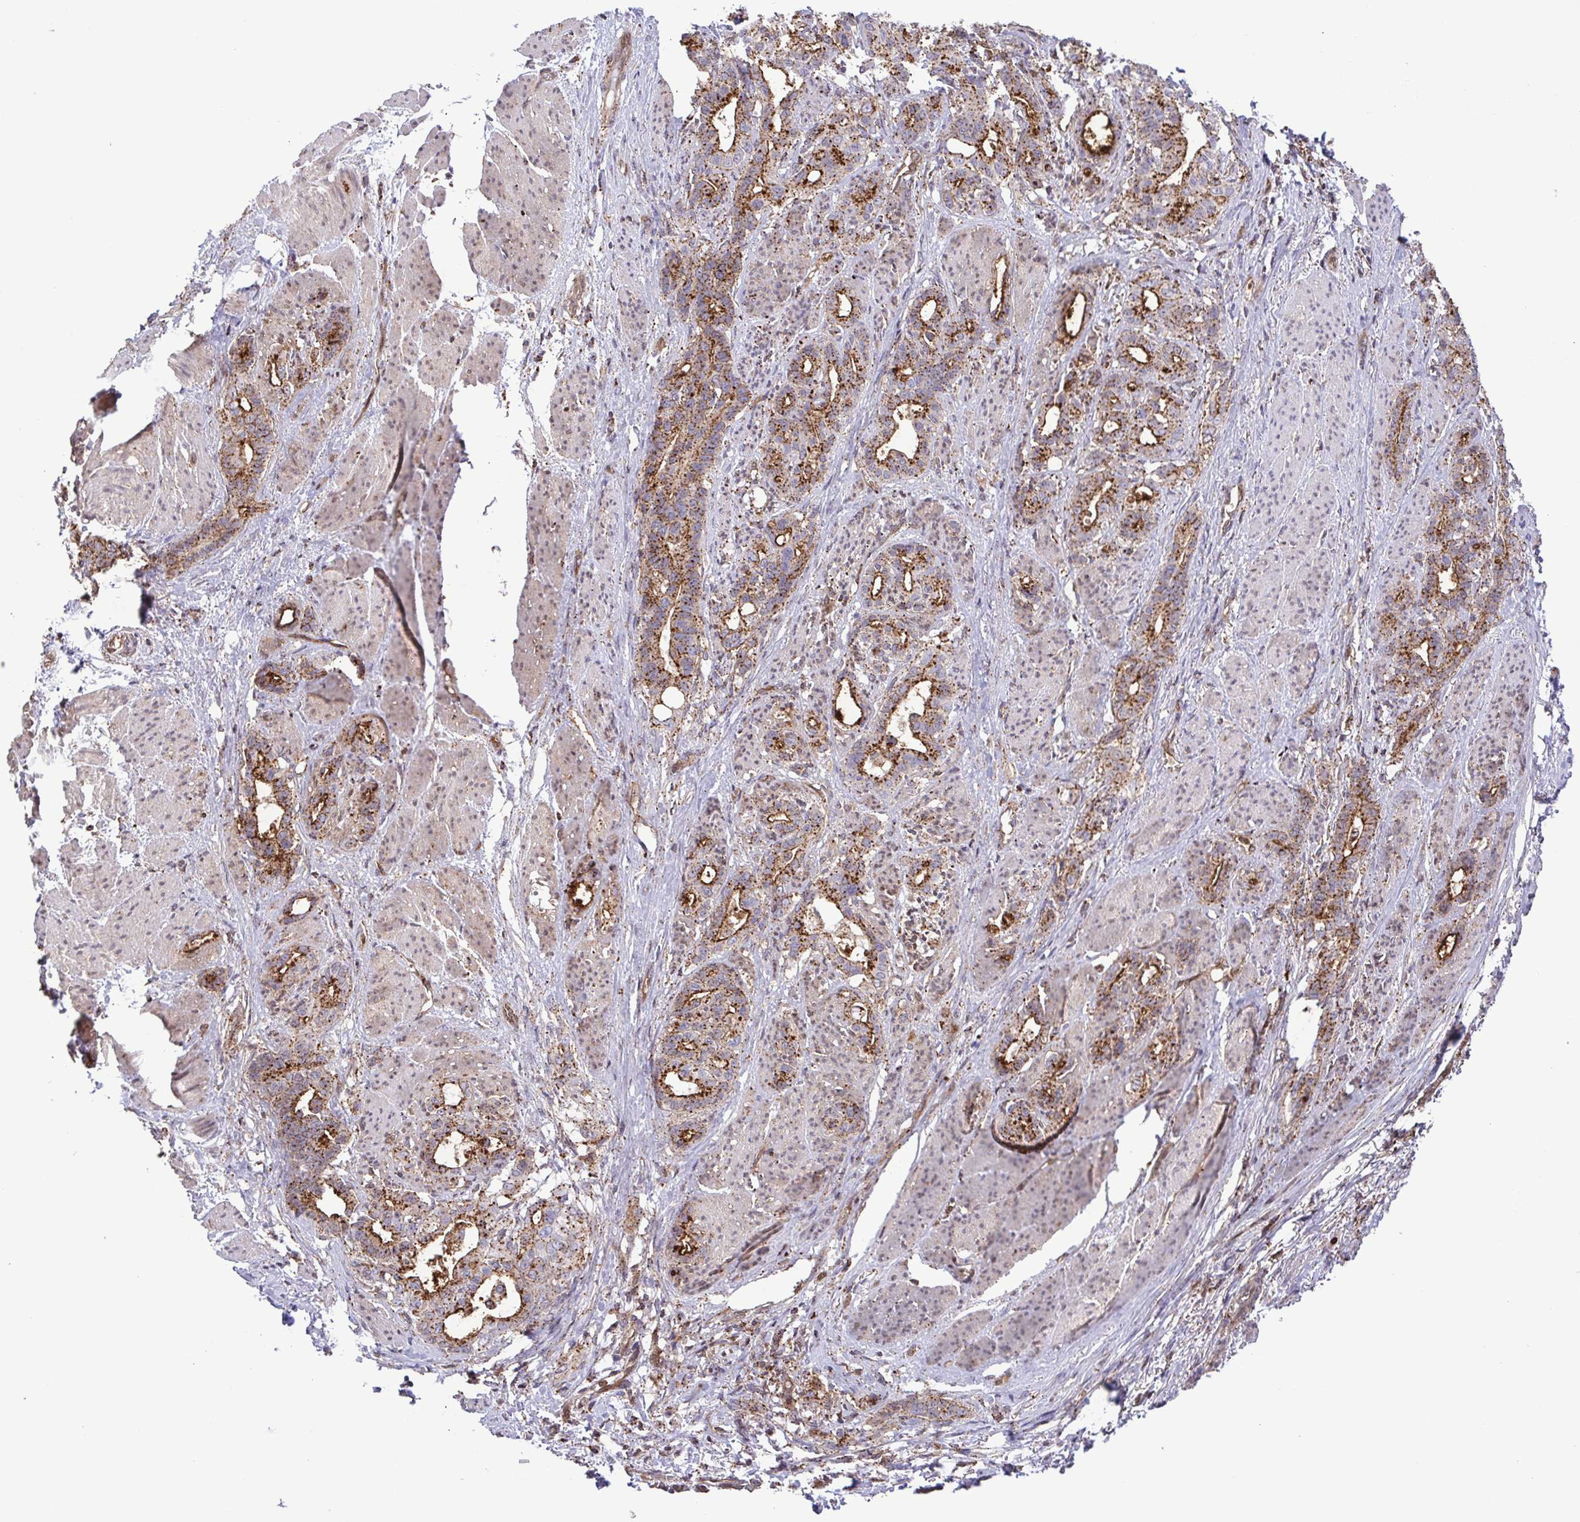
{"staining": {"intensity": "moderate", "quantity": ">75%", "location": "cytoplasmic/membranous"}, "tissue": "stomach cancer", "cell_type": "Tumor cells", "image_type": "cancer", "snomed": [{"axis": "morphology", "description": "Normal tissue, NOS"}, {"axis": "morphology", "description": "Adenocarcinoma, NOS"}, {"axis": "topography", "description": "Esophagus"}, {"axis": "topography", "description": "Stomach, upper"}], "caption": "Immunohistochemistry (IHC) (DAB (3,3'-diaminobenzidine)) staining of human adenocarcinoma (stomach) displays moderate cytoplasmic/membranous protein staining in about >75% of tumor cells.", "gene": "CHMP1B", "patient": {"sex": "male", "age": 62}}